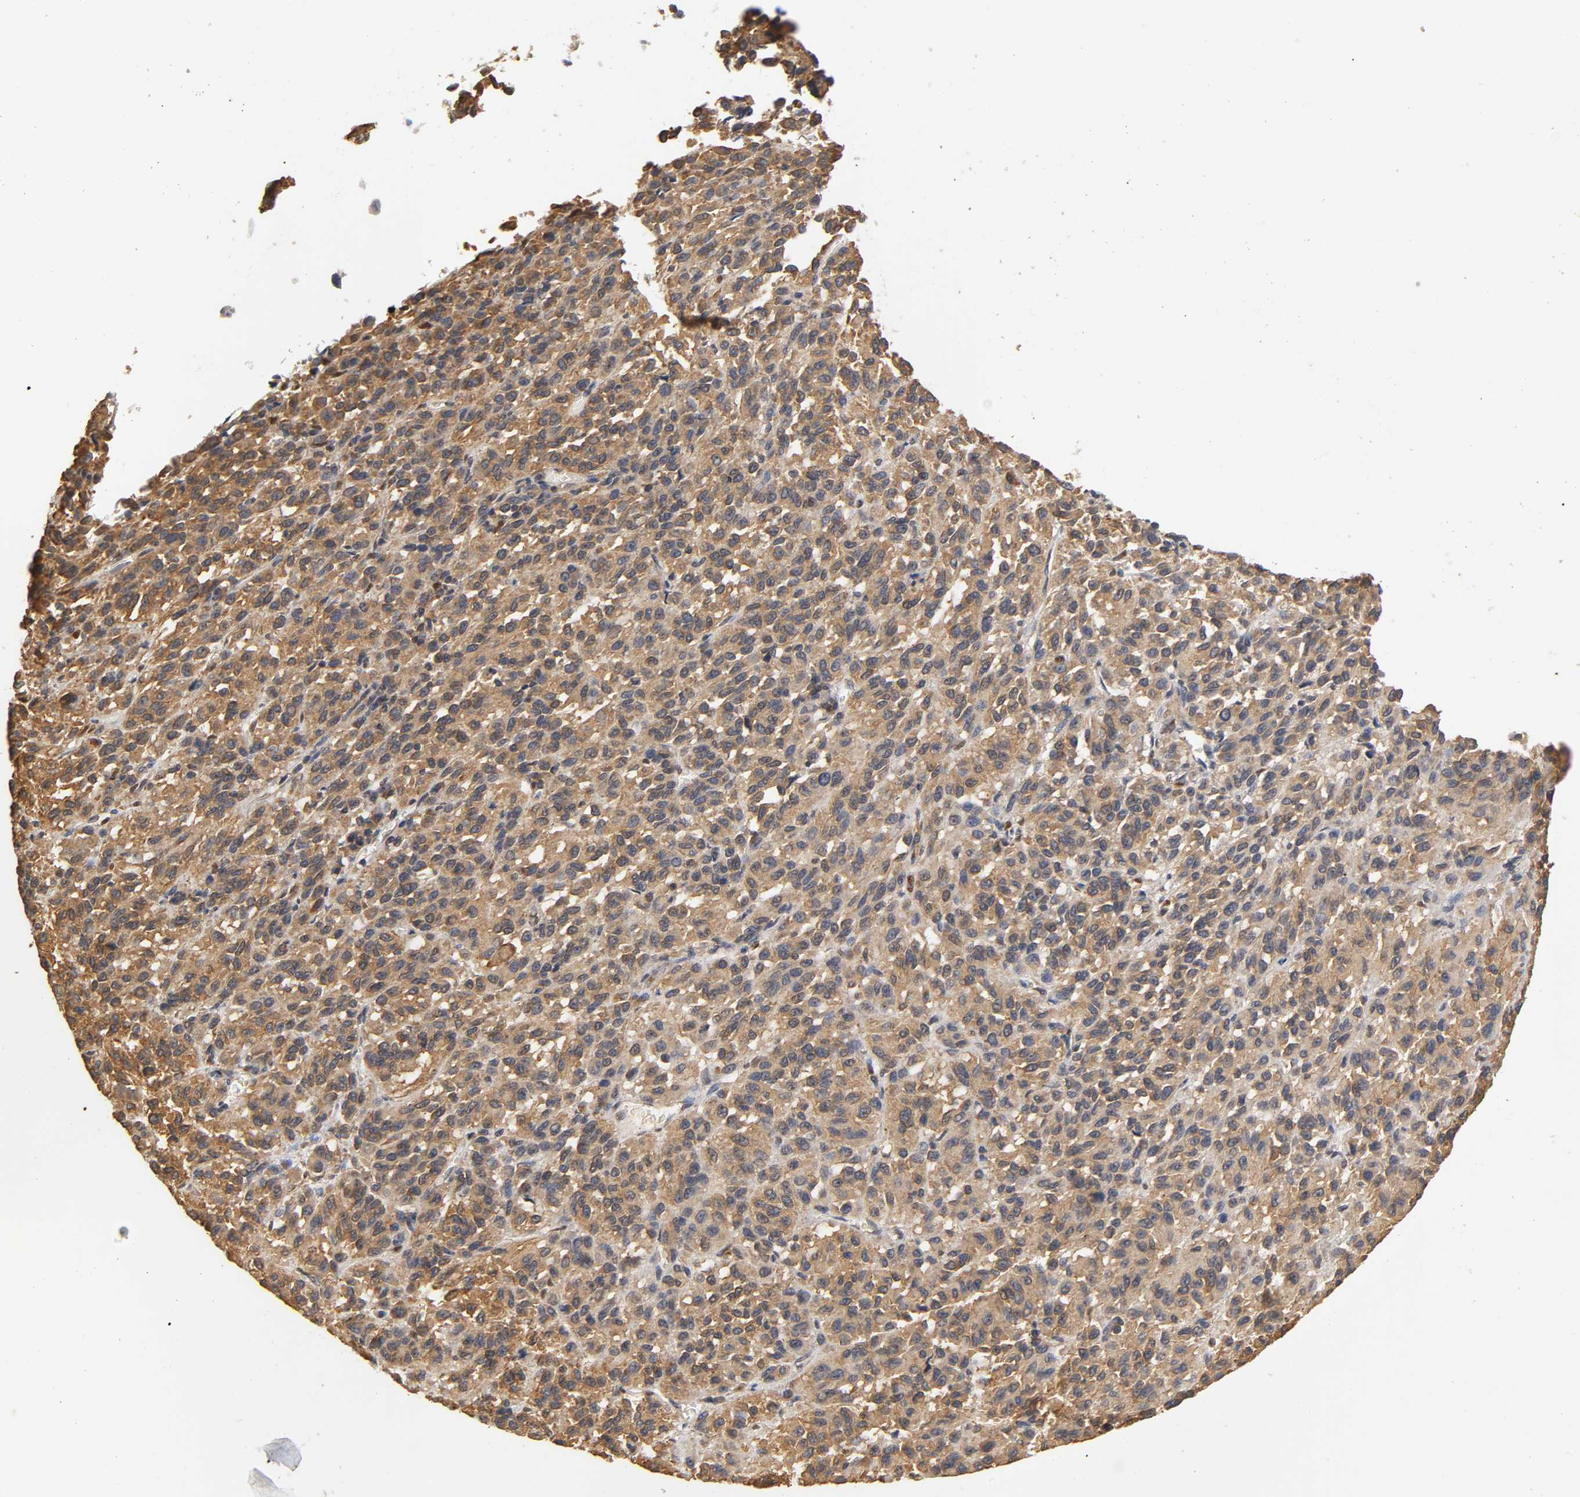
{"staining": {"intensity": "strong", "quantity": ">75%", "location": "cytoplasmic/membranous"}, "tissue": "melanoma", "cell_type": "Tumor cells", "image_type": "cancer", "snomed": [{"axis": "morphology", "description": "Malignant melanoma, Metastatic site"}, {"axis": "topography", "description": "Lung"}], "caption": "High-power microscopy captured an immunohistochemistry histopathology image of melanoma, revealing strong cytoplasmic/membranous expression in about >75% of tumor cells.", "gene": "PKN1", "patient": {"sex": "male", "age": 64}}